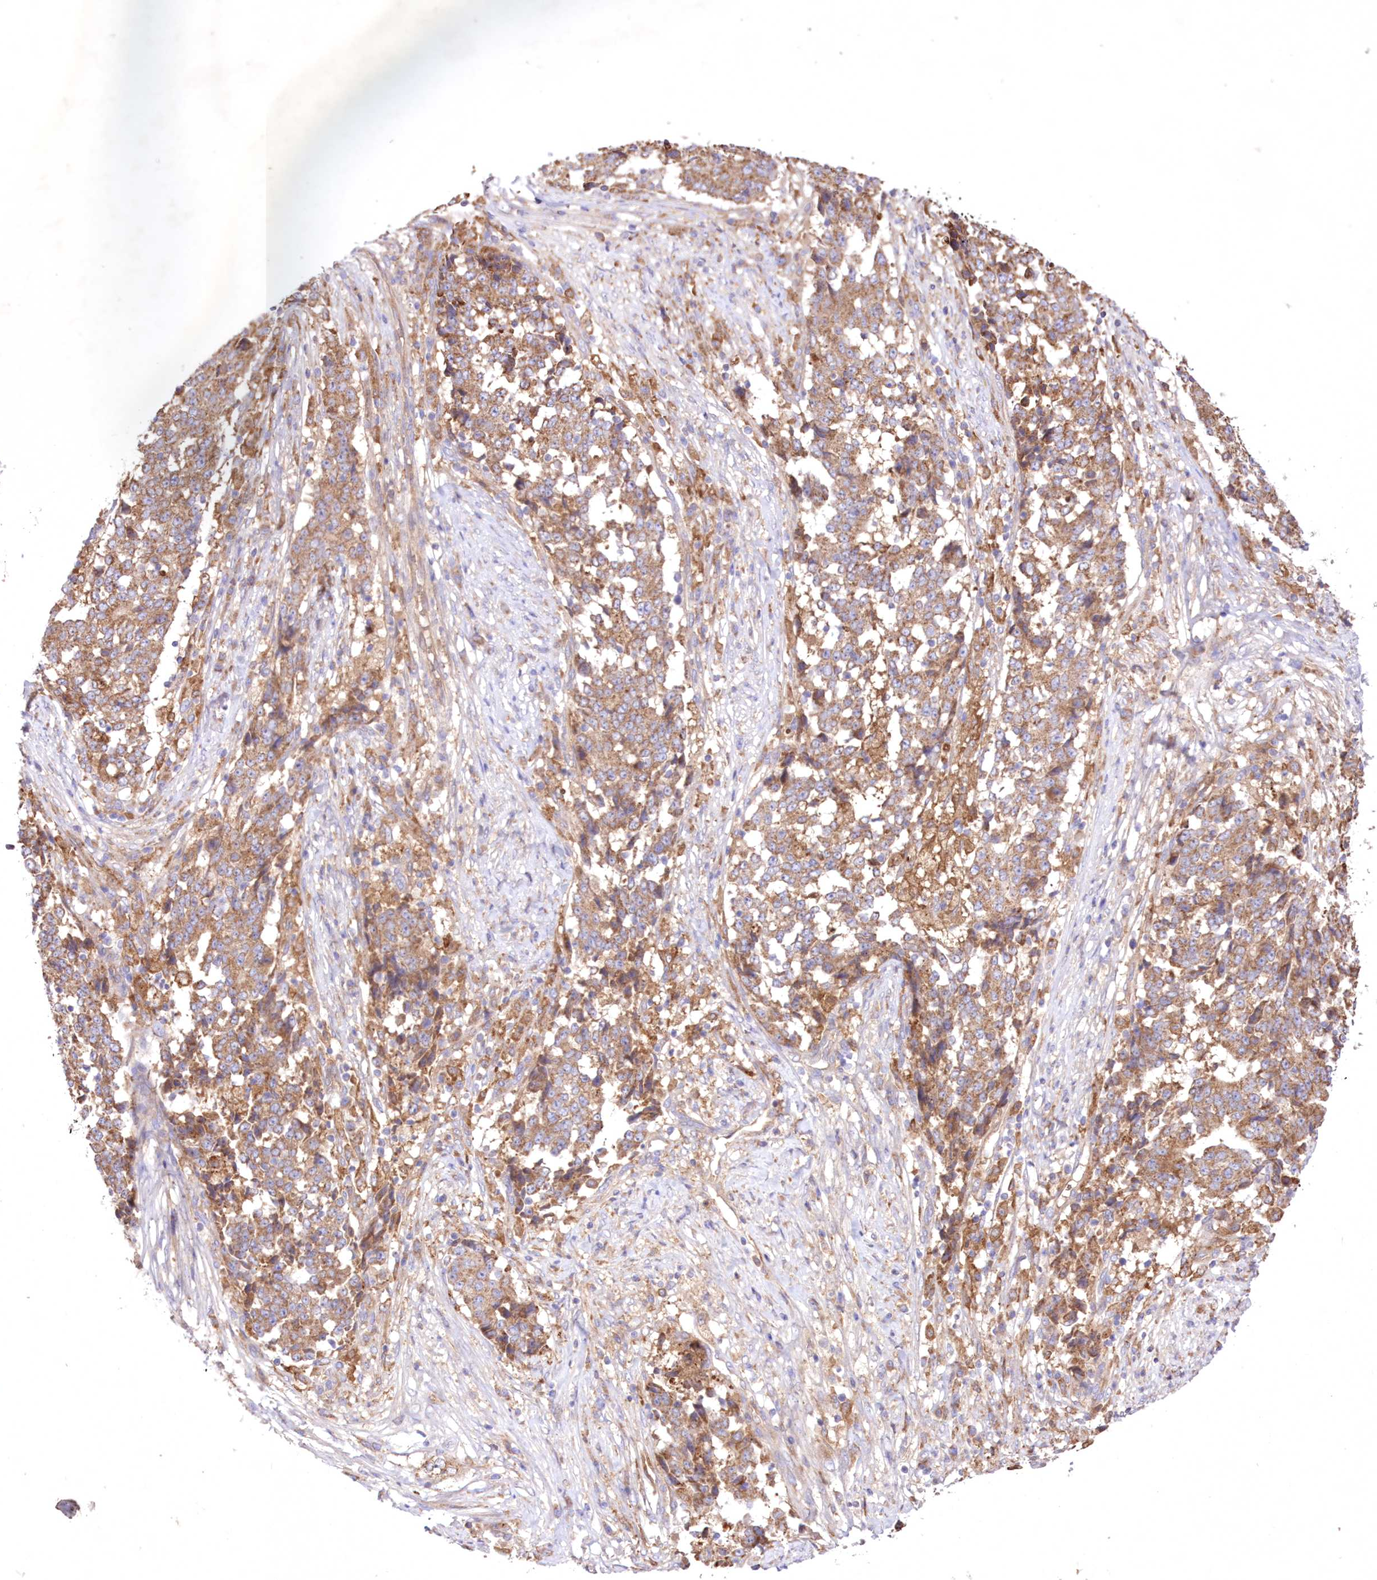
{"staining": {"intensity": "moderate", "quantity": ">75%", "location": "cytoplasmic/membranous"}, "tissue": "stomach cancer", "cell_type": "Tumor cells", "image_type": "cancer", "snomed": [{"axis": "morphology", "description": "Adenocarcinoma, NOS"}, {"axis": "topography", "description": "Stomach"}], "caption": "A high-resolution histopathology image shows immunohistochemistry (IHC) staining of stomach adenocarcinoma, which reveals moderate cytoplasmic/membranous expression in approximately >75% of tumor cells. Using DAB (3,3'-diaminobenzidine) (brown) and hematoxylin (blue) stains, captured at high magnification using brightfield microscopy.", "gene": "FCHO2", "patient": {"sex": "male", "age": 59}}